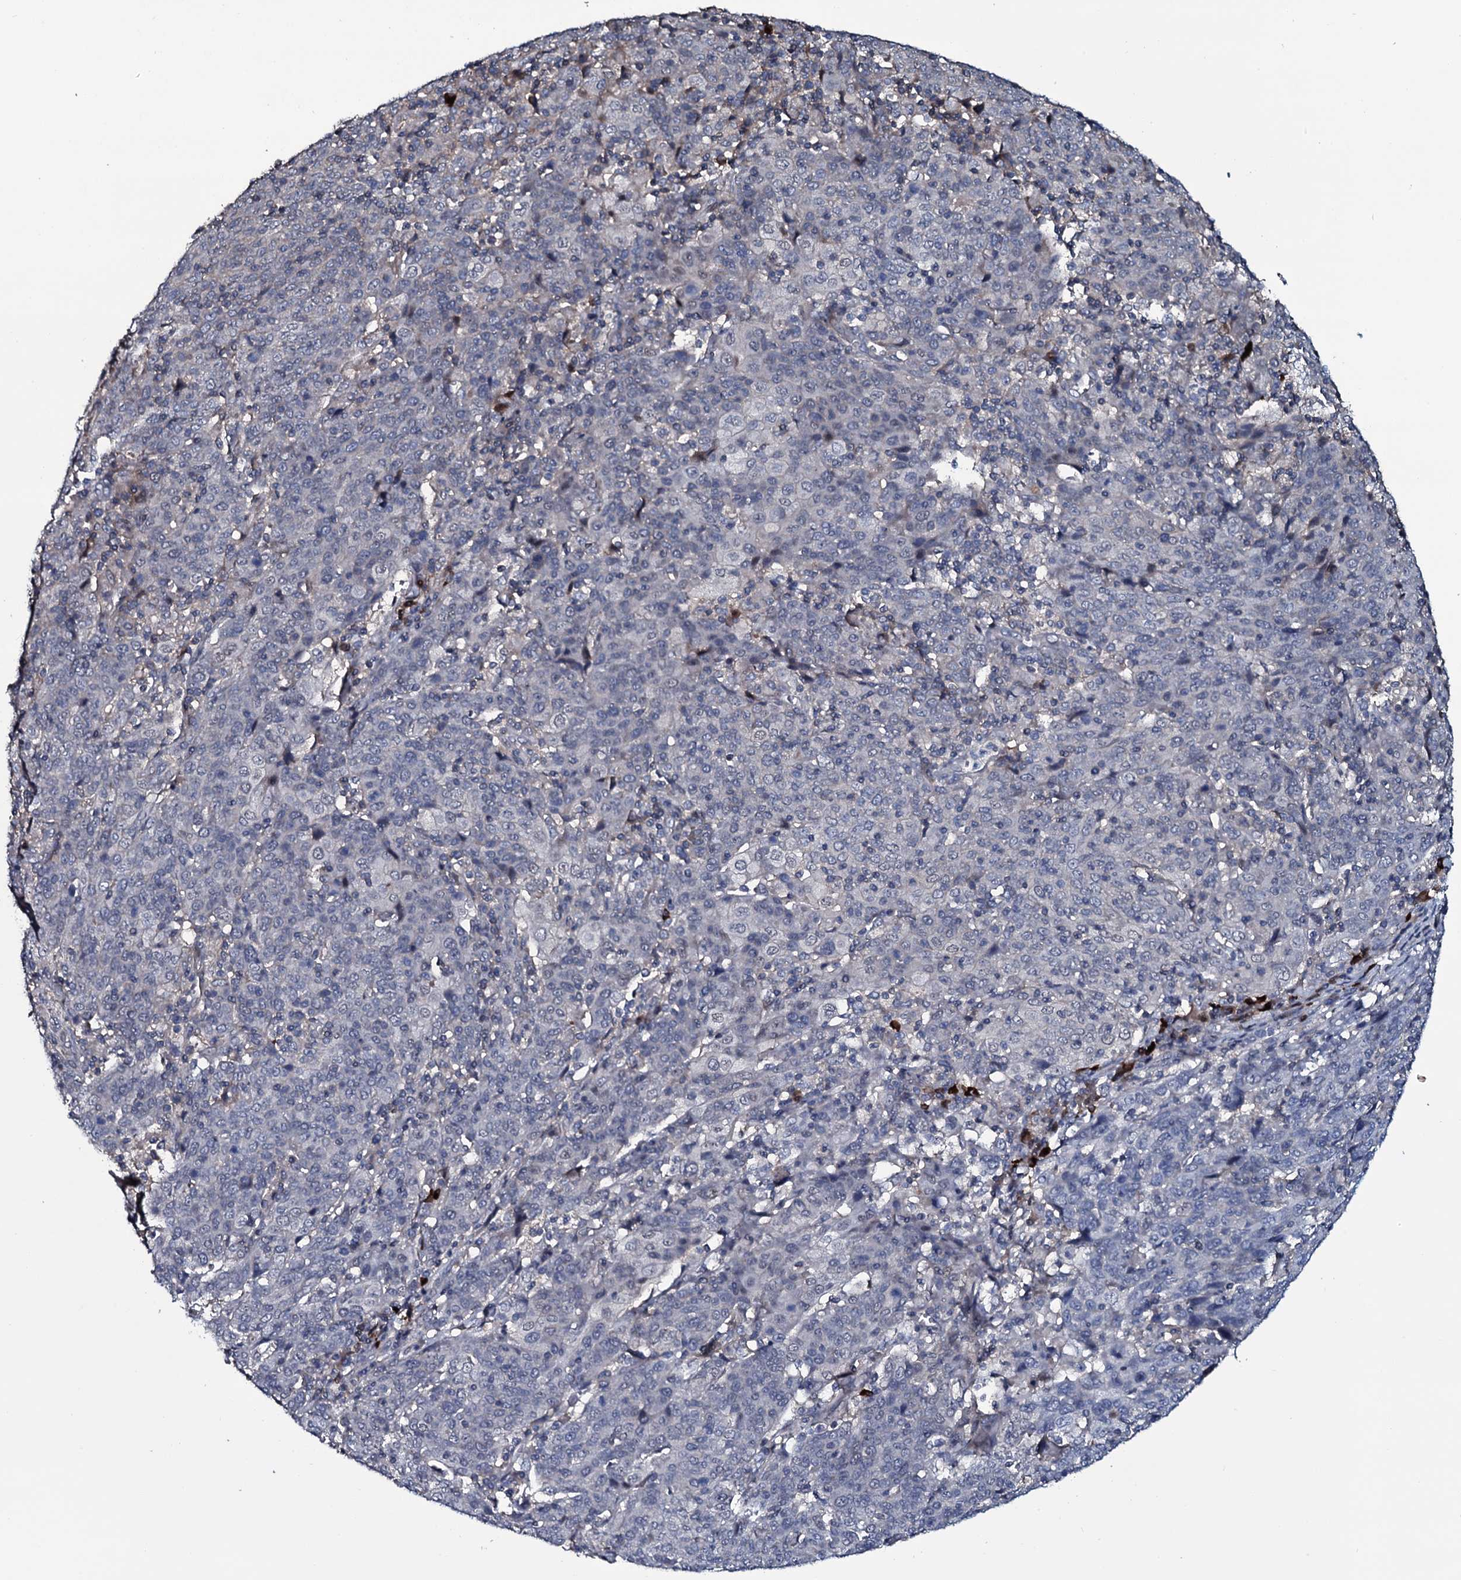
{"staining": {"intensity": "negative", "quantity": "none", "location": "none"}, "tissue": "cervical cancer", "cell_type": "Tumor cells", "image_type": "cancer", "snomed": [{"axis": "morphology", "description": "Squamous cell carcinoma, NOS"}, {"axis": "topography", "description": "Cervix"}], "caption": "Immunohistochemistry histopathology image of human cervical squamous cell carcinoma stained for a protein (brown), which exhibits no staining in tumor cells. The staining was performed using DAB to visualize the protein expression in brown, while the nuclei were stained in blue with hematoxylin (Magnification: 20x).", "gene": "LYG2", "patient": {"sex": "female", "age": 67}}